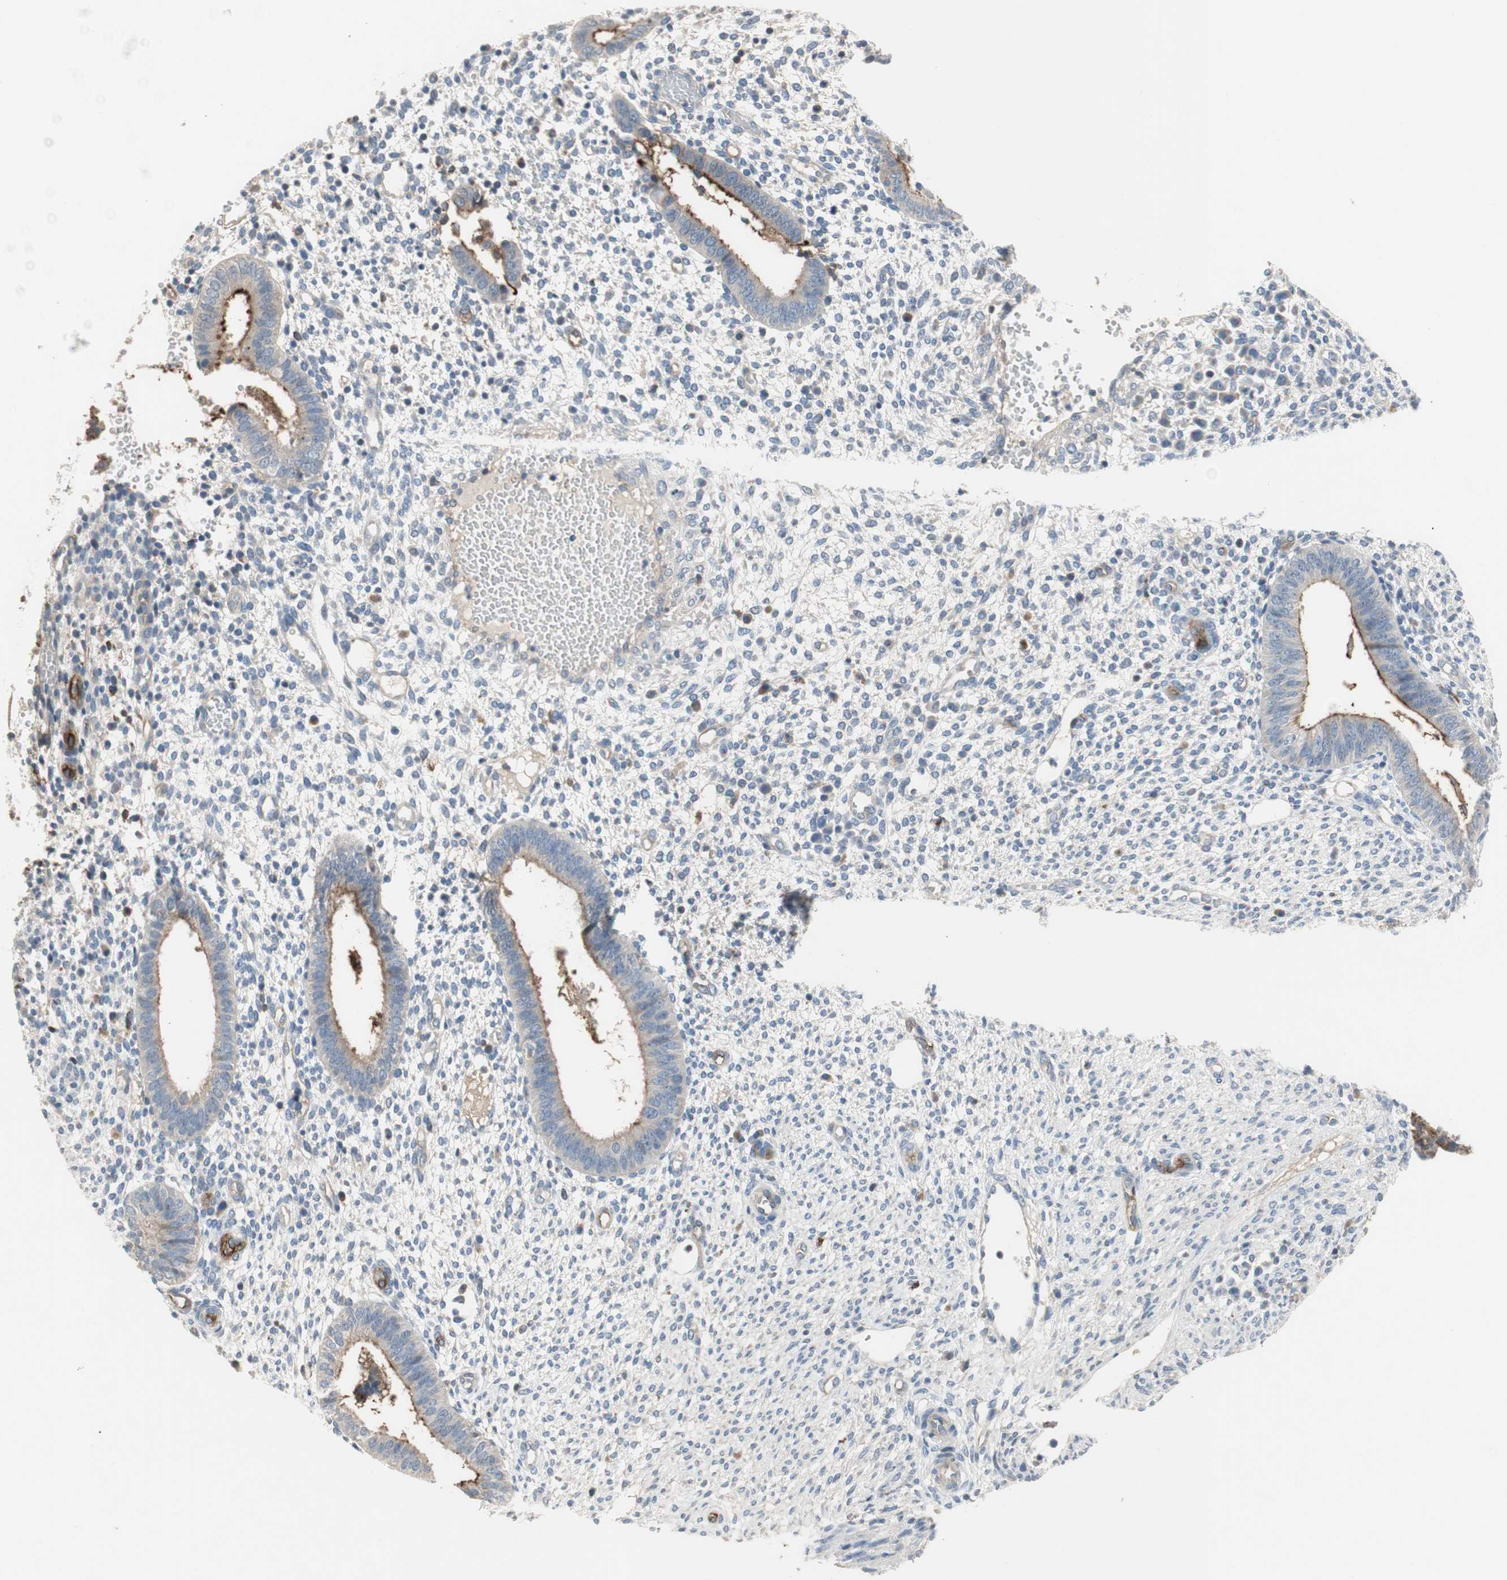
{"staining": {"intensity": "negative", "quantity": "none", "location": "none"}, "tissue": "endometrium", "cell_type": "Cells in endometrial stroma", "image_type": "normal", "snomed": [{"axis": "morphology", "description": "Normal tissue, NOS"}, {"axis": "topography", "description": "Endometrium"}], "caption": "A high-resolution photomicrograph shows immunohistochemistry (IHC) staining of normal endometrium, which demonstrates no significant expression in cells in endometrial stroma.", "gene": "ALPL", "patient": {"sex": "female", "age": 35}}